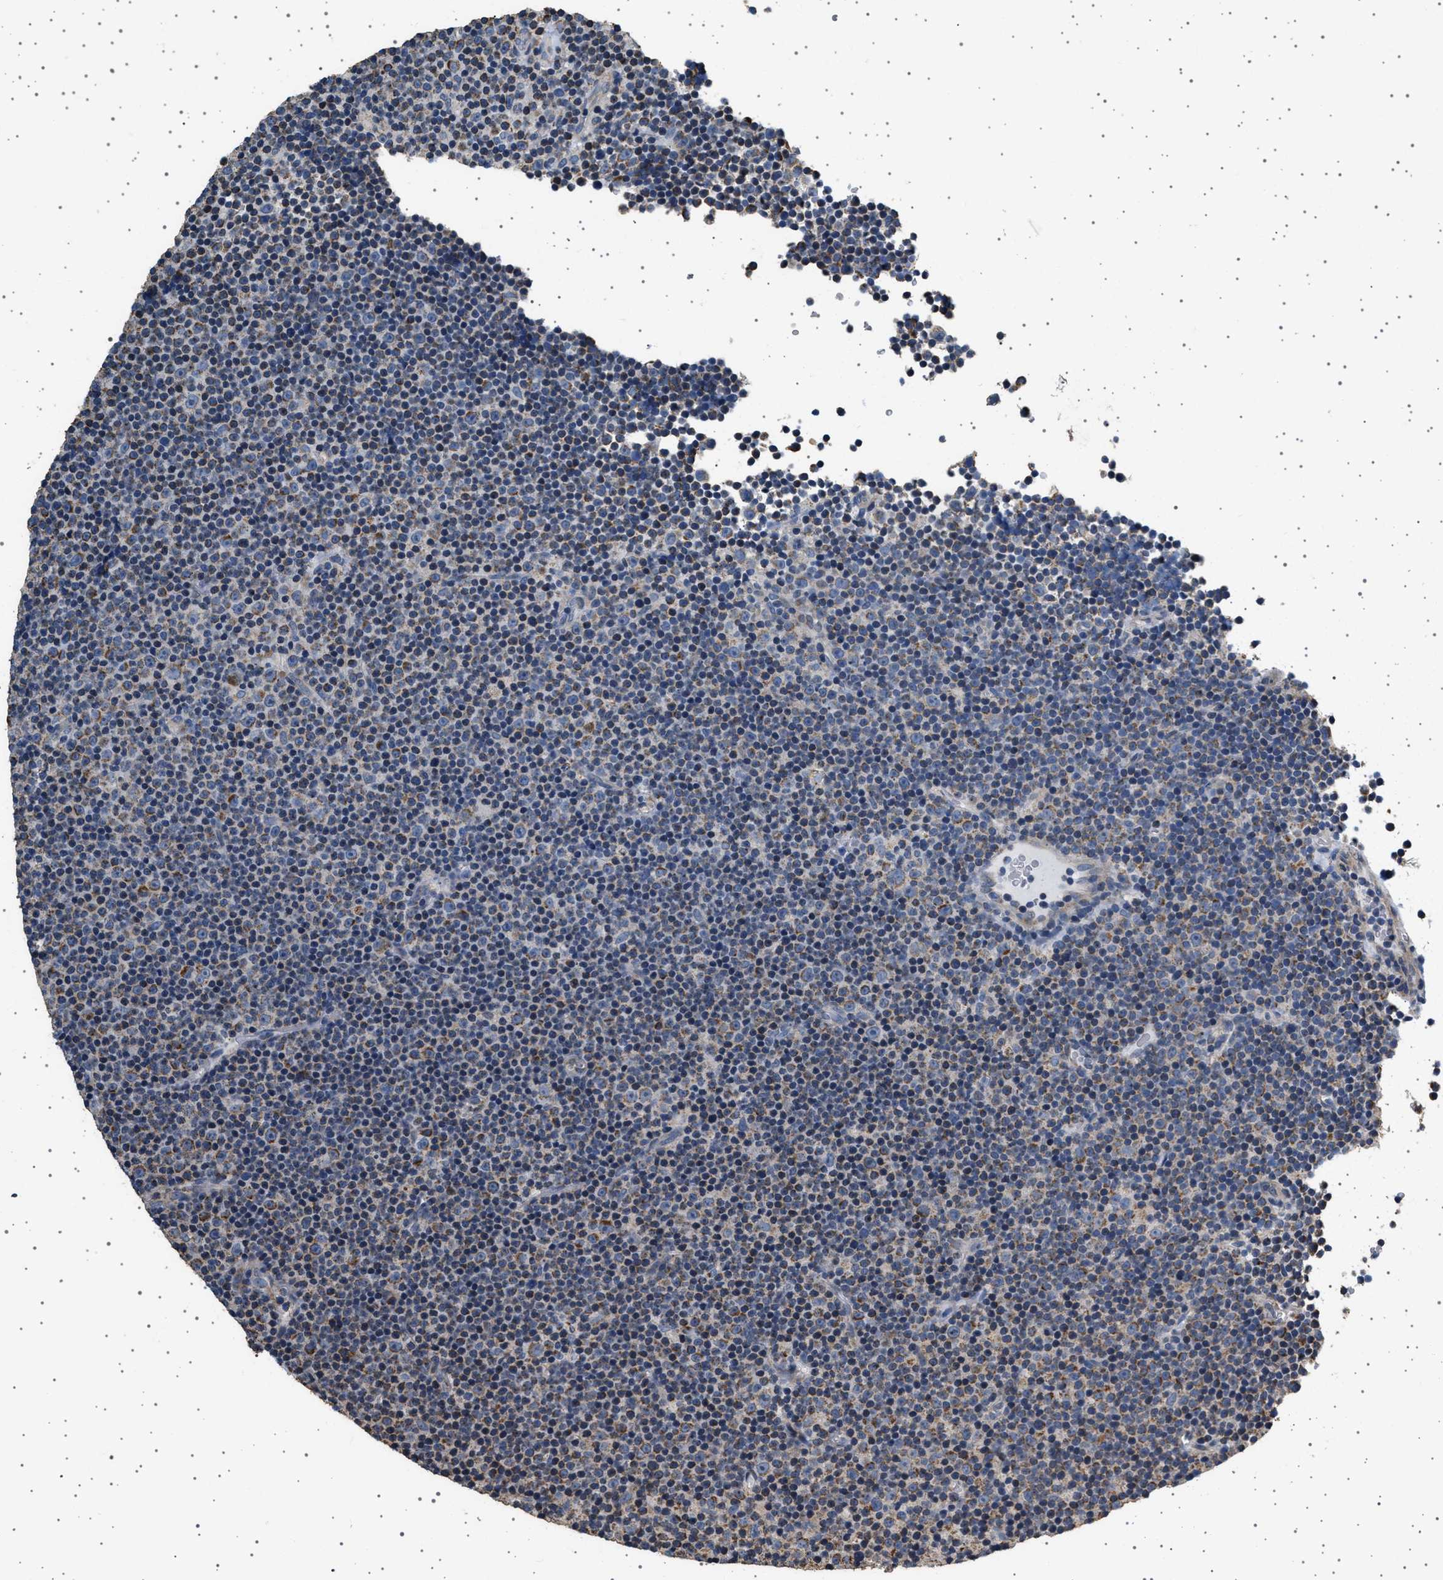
{"staining": {"intensity": "moderate", "quantity": "25%-75%", "location": "cytoplasmic/membranous"}, "tissue": "lymphoma", "cell_type": "Tumor cells", "image_type": "cancer", "snomed": [{"axis": "morphology", "description": "Malignant lymphoma, non-Hodgkin's type, Low grade"}, {"axis": "topography", "description": "Lymph node"}], "caption": "Immunohistochemical staining of lymphoma exhibits moderate cytoplasmic/membranous protein expression in about 25%-75% of tumor cells.", "gene": "KCNA4", "patient": {"sex": "female", "age": 67}}